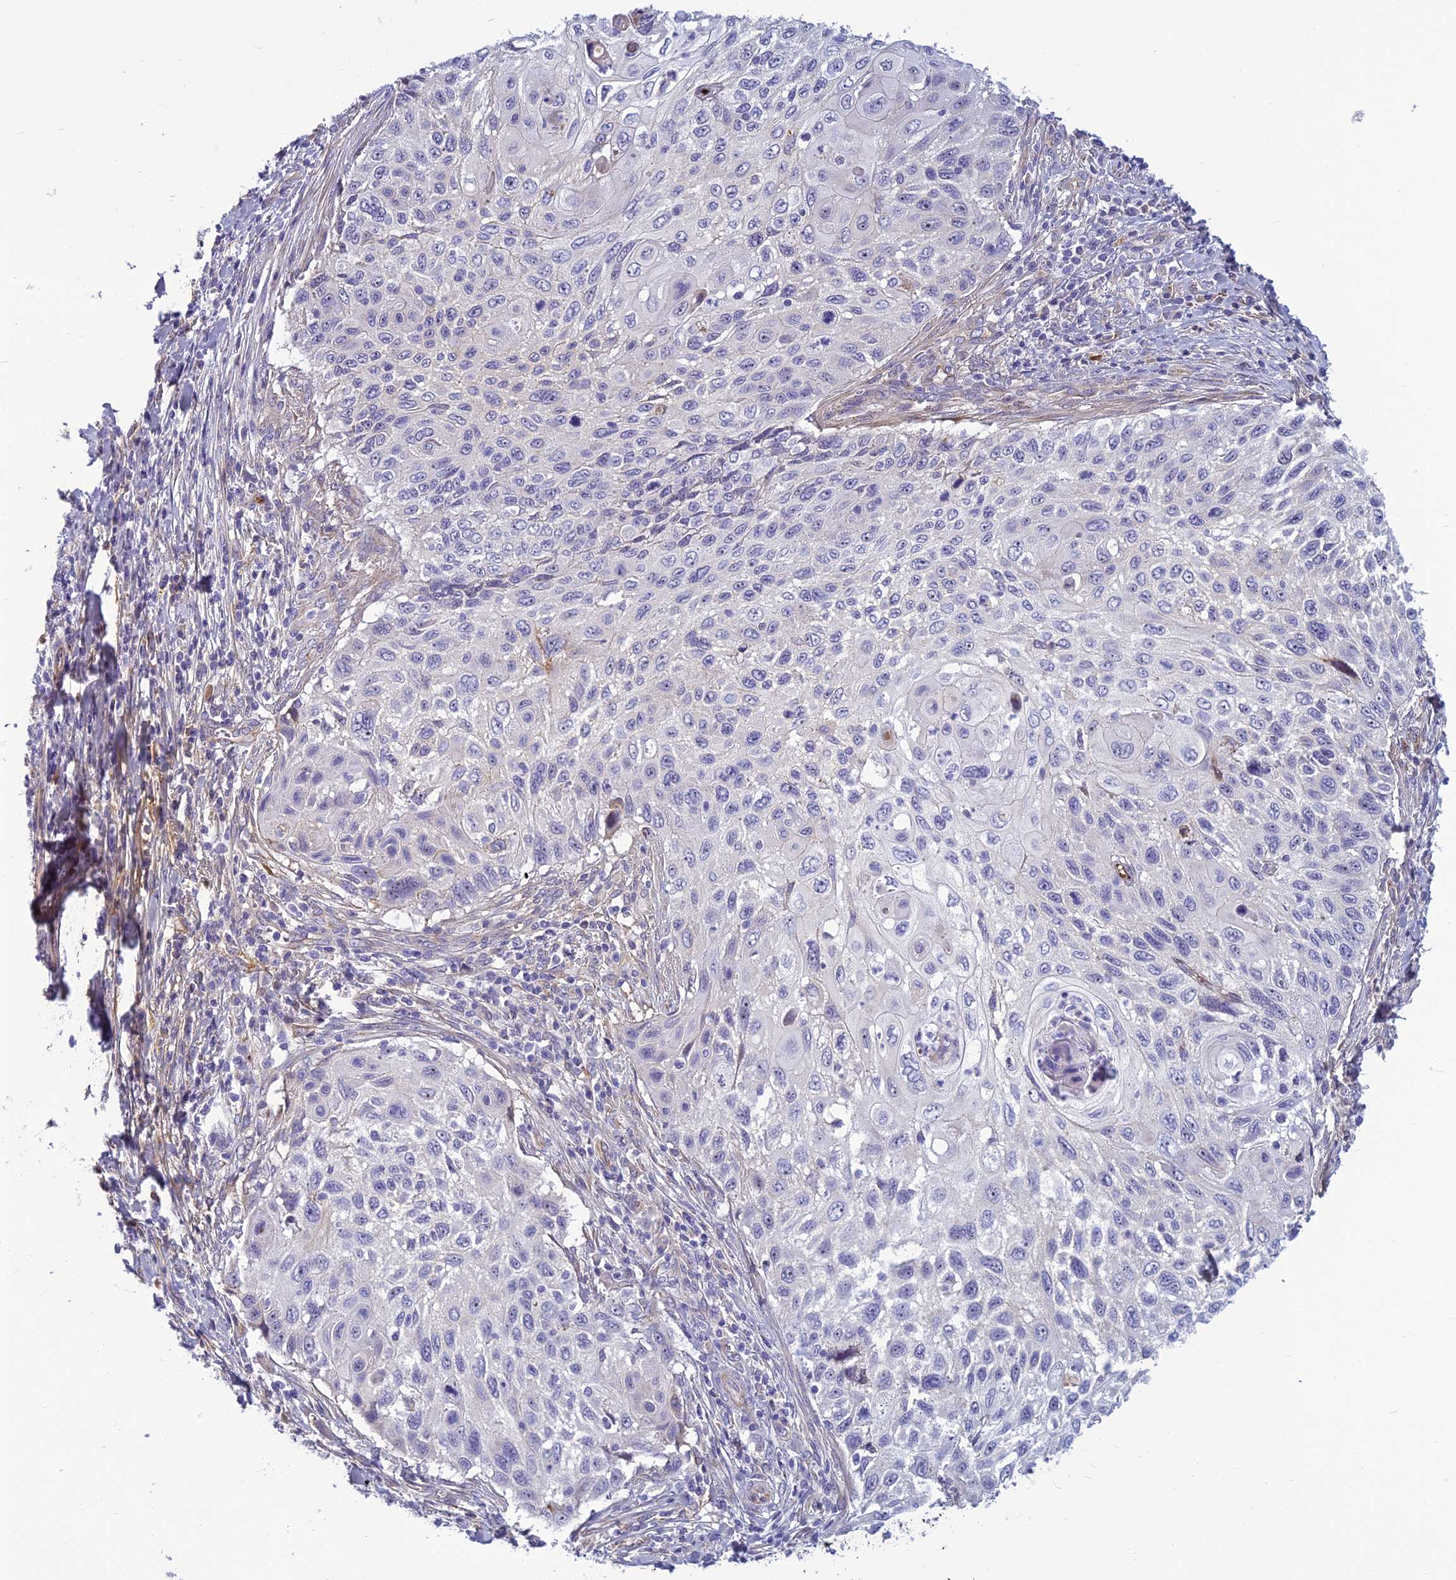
{"staining": {"intensity": "negative", "quantity": "none", "location": "none"}, "tissue": "cervical cancer", "cell_type": "Tumor cells", "image_type": "cancer", "snomed": [{"axis": "morphology", "description": "Squamous cell carcinoma, NOS"}, {"axis": "topography", "description": "Cervix"}], "caption": "IHC micrograph of neoplastic tissue: human cervical squamous cell carcinoma stained with DAB (3,3'-diaminobenzidine) demonstrates no significant protein expression in tumor cells.", "gene": "CLEC11A", "patient": {"sex": "female", "age": 70}}